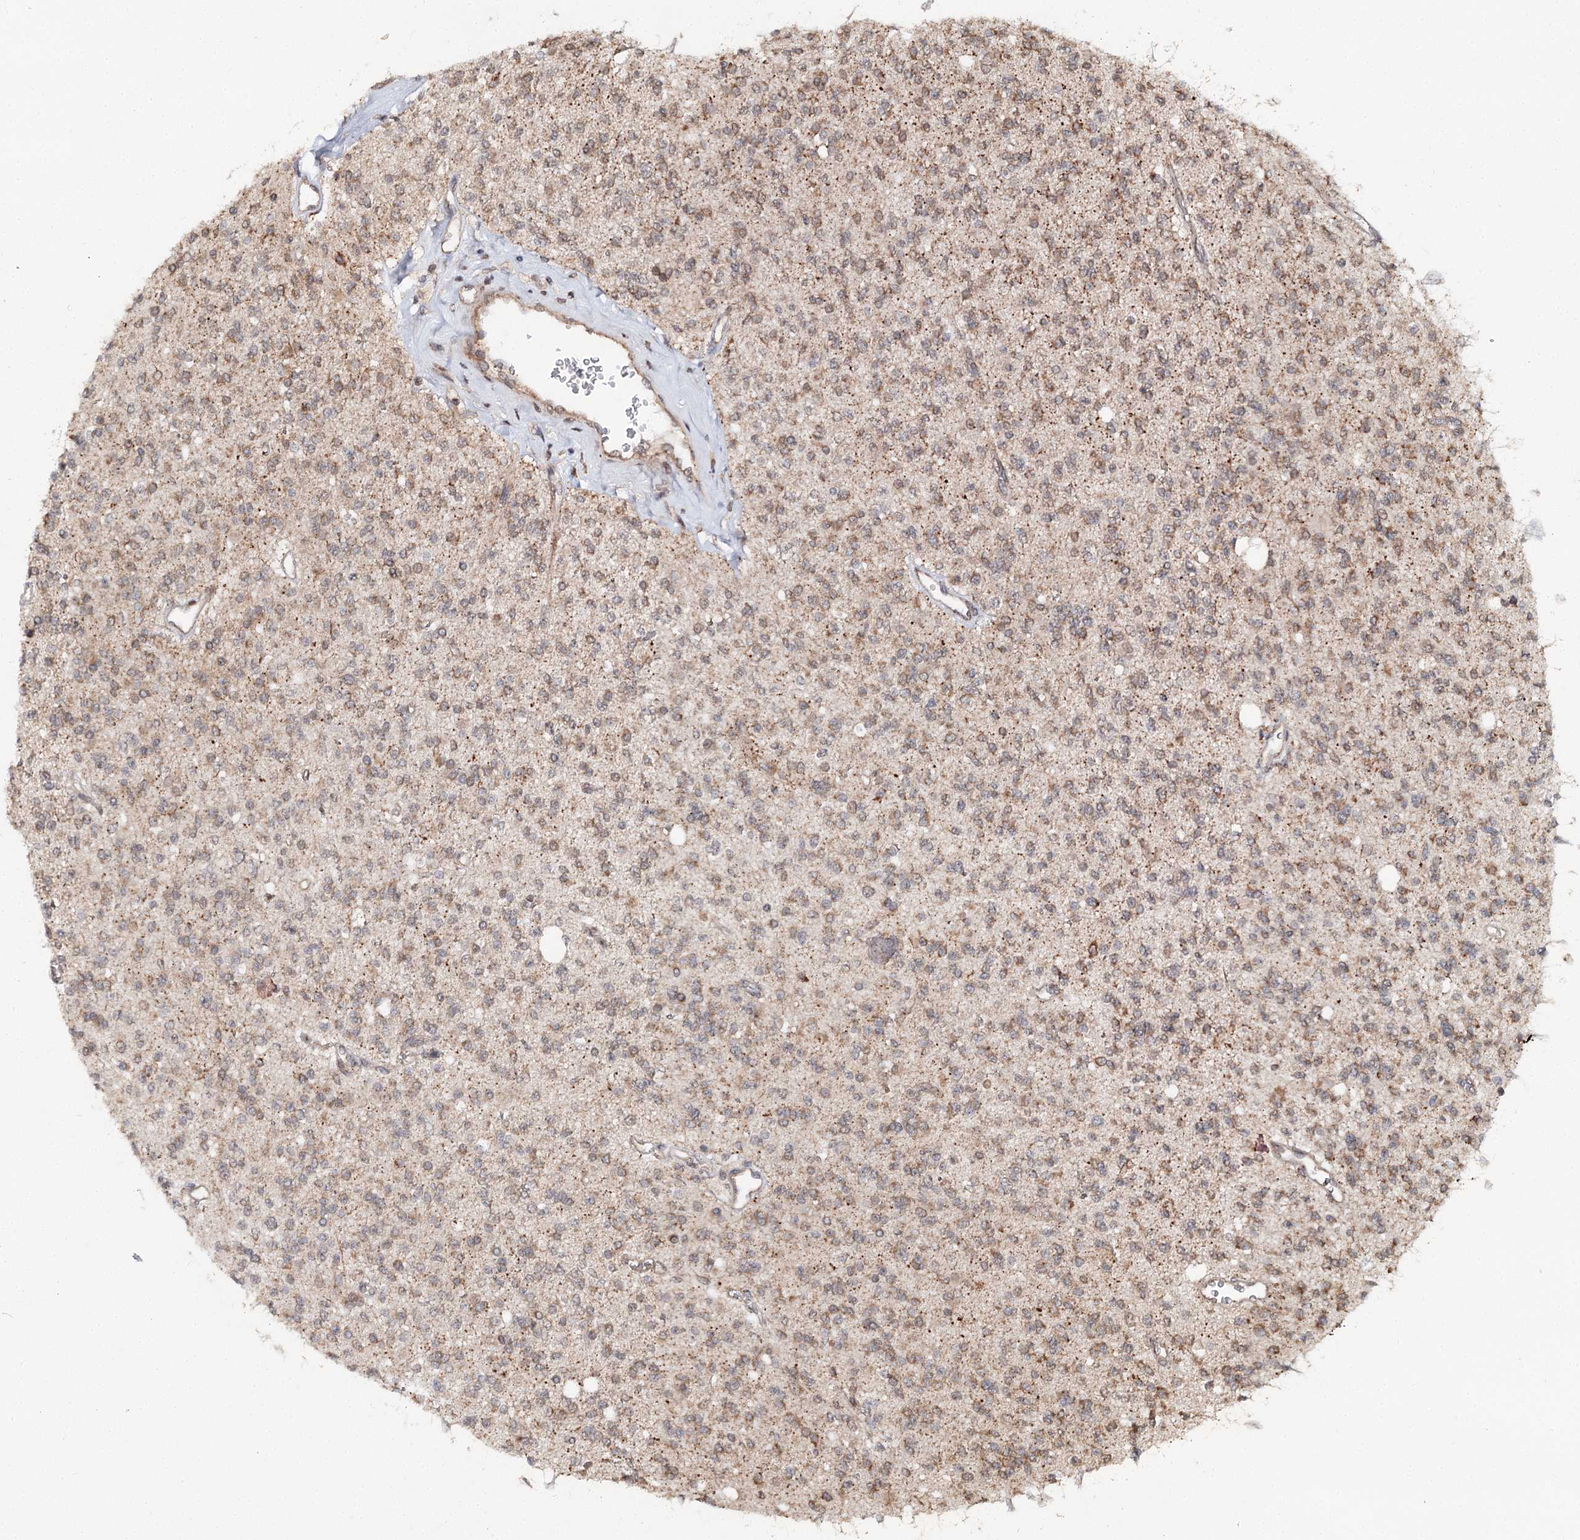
{"staining": {"intensity": "weak", "quantity": ">75%", "location": "cytoplasmic/membranous"}, "tissue": "glioma", "cell_type": "Tumor cells", "image_type": "cancer", "snomed": [{"axis": "morphology", "description": "Glioma, malignant, High grade"}, {"axis": "topography", "description": "Brain"}], "caption": "This micrograph exhibits immunohistochemistry (IHC) staining of glioma, with low weak cytoplasmic/membranous positivity in about >75% of tumor cells.", "gene": "ZNRF3", "patient": {"sex": "male", "age": 34}}